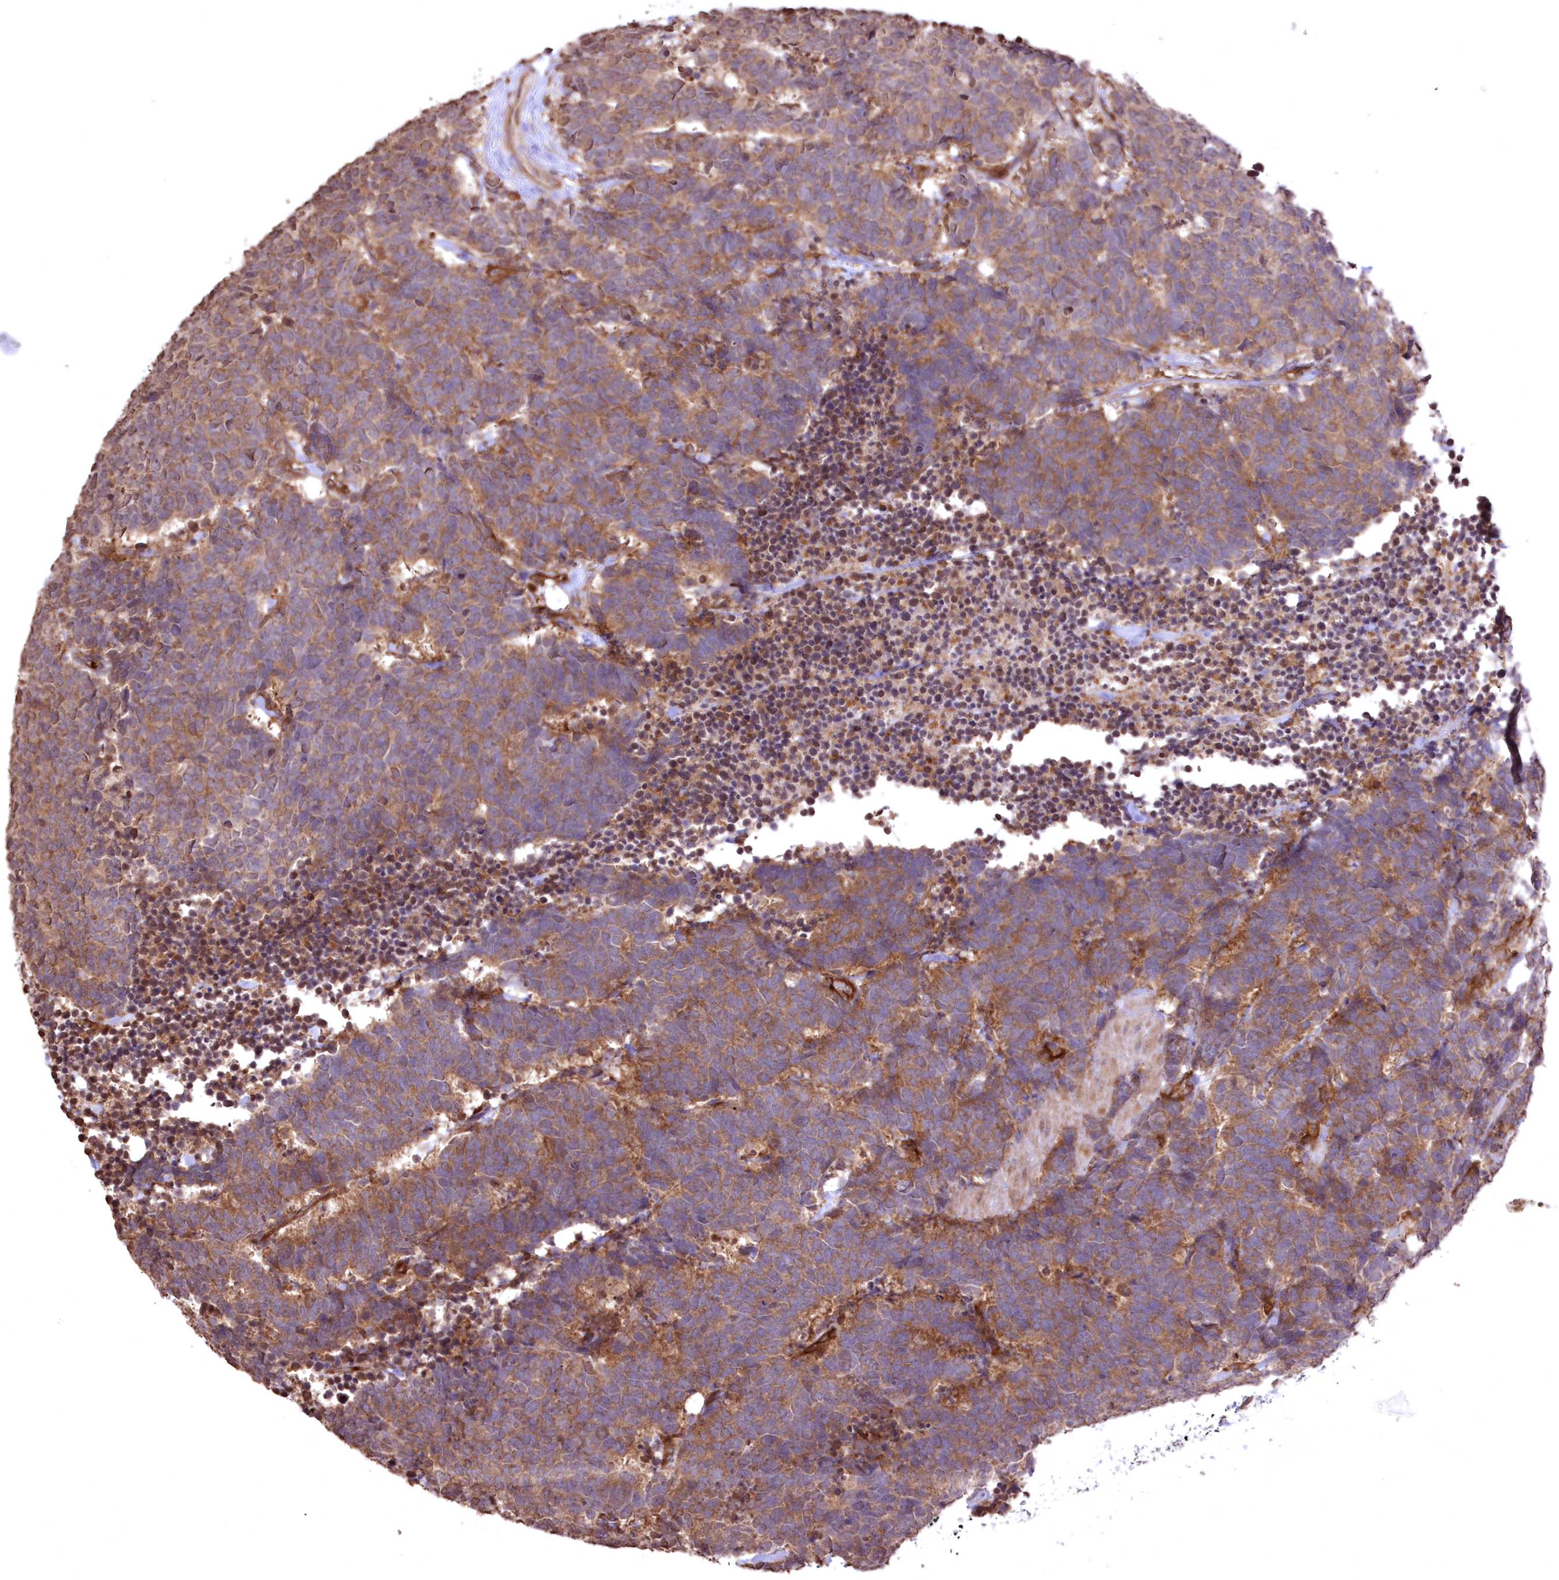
{"staining": {"intensity": "moderate", "quantity": ">75%", "location": "cytoplasmic/membranous"}, "tissue": "carcinoid", "cell_type": "Tumor cells", "image_type": "cancer", "snomed": [{"axis": "morphology", "description": "Carcinoma, NOS"}, {"axis": "morphology", "description": "Carcinoid, malignant, NOS"}, {"axis": "topography", "description": "Urinary bladder"}], "caption": "Carcinoma stained with immunohistochemistry (IHC) reveals moderate cytoplasmic/membranous positivity in approximately >75% of tumor cells. (IHC, brightfield microscopy, high magnification).", "gene": "FCHO2", "patient": {"sex": "male", "age": 57}}